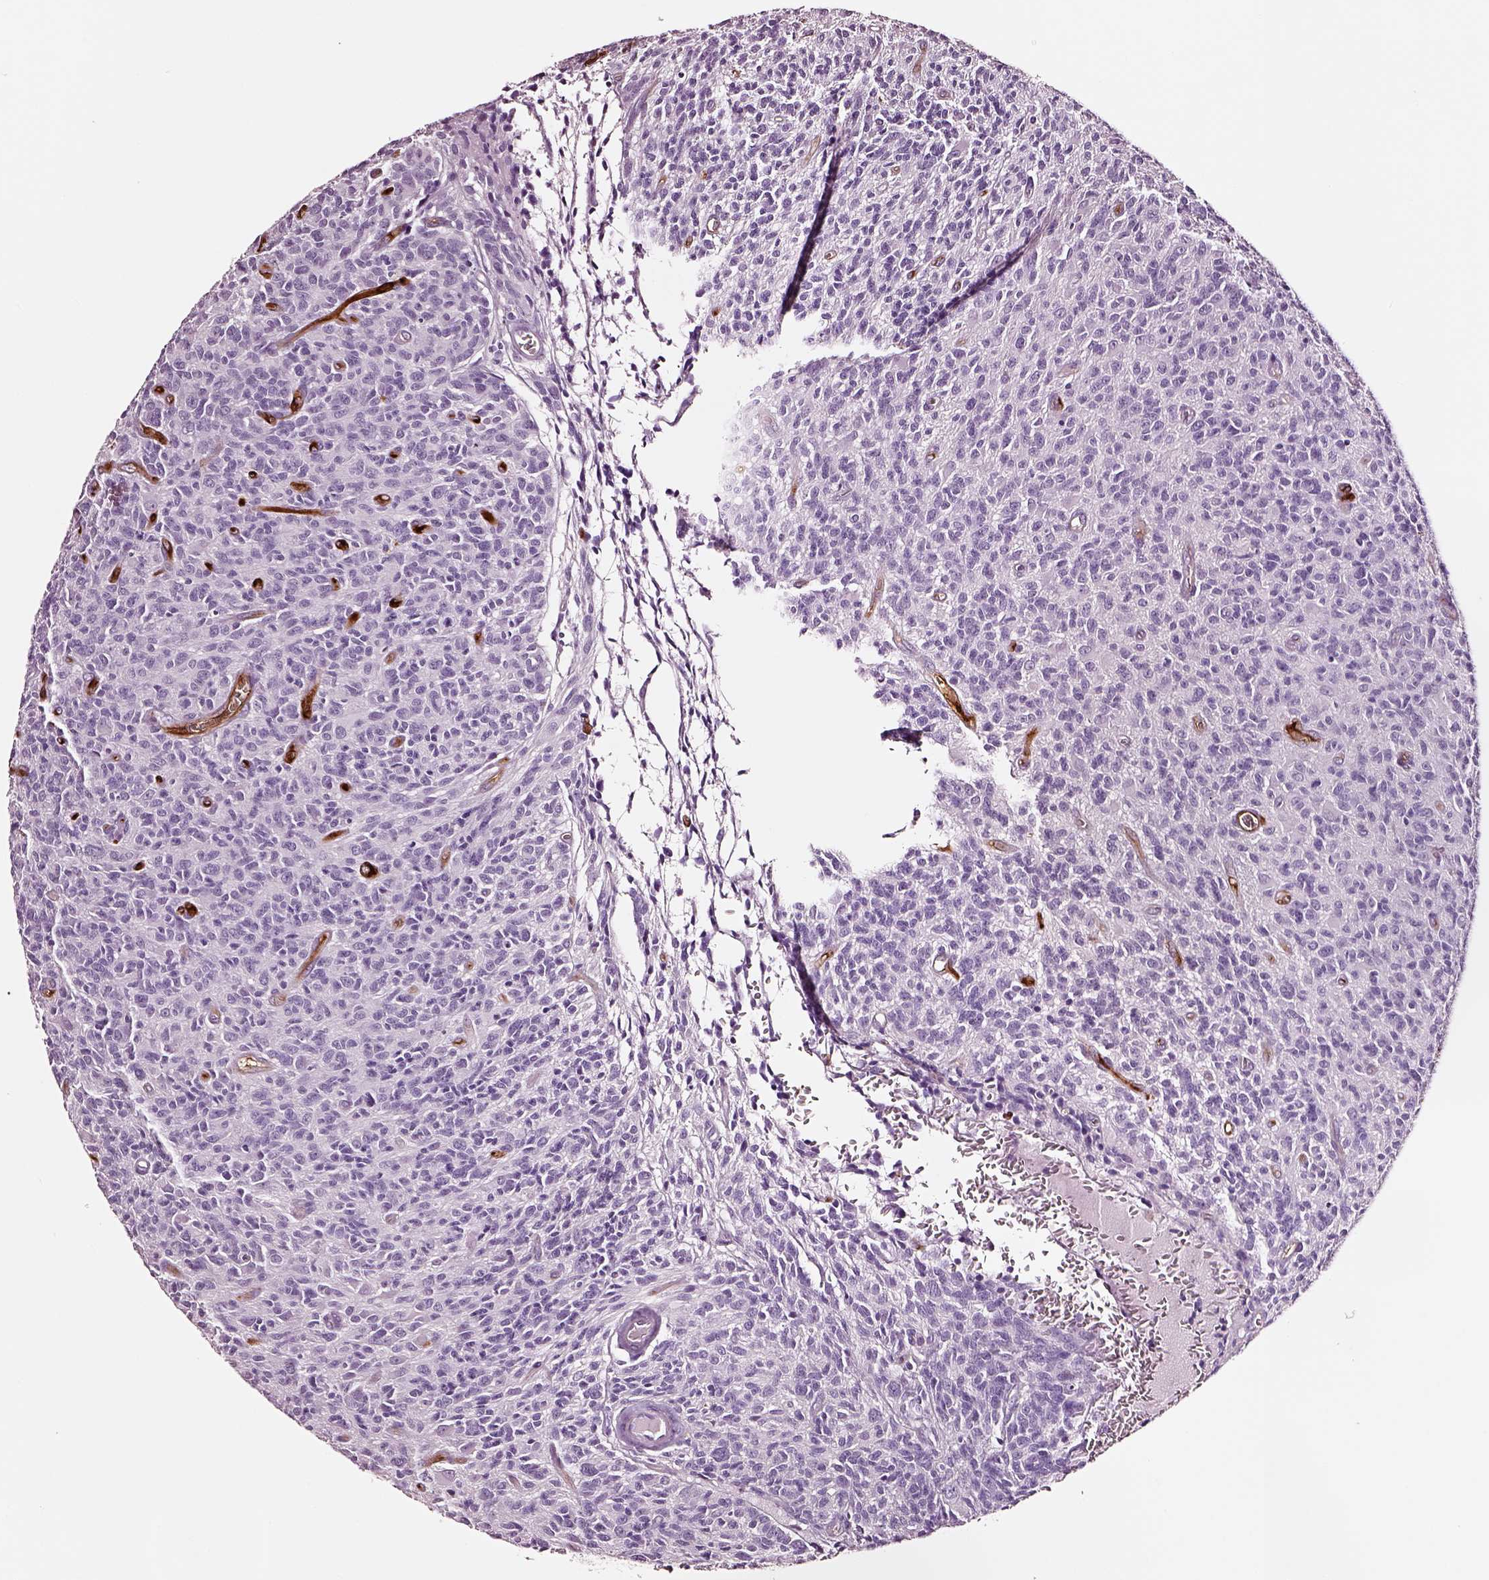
{"staining": {"intensity": "negative", "quantity": "none", "location": "none"}, "tissue": "glioma", "cell_type": "Tumor cells", "image_type": "cancer", "snomed": [{"axis": "morphology", "description": "Glioma, malignant, High grade"}, {"axis": "topography", "description": "Brain"}], "caption": "Histopathology image shows no significant protein expression in tumor cells of glioma.", "gene": "DPEP1", "patient": {"sex": "male", "age": 76}}